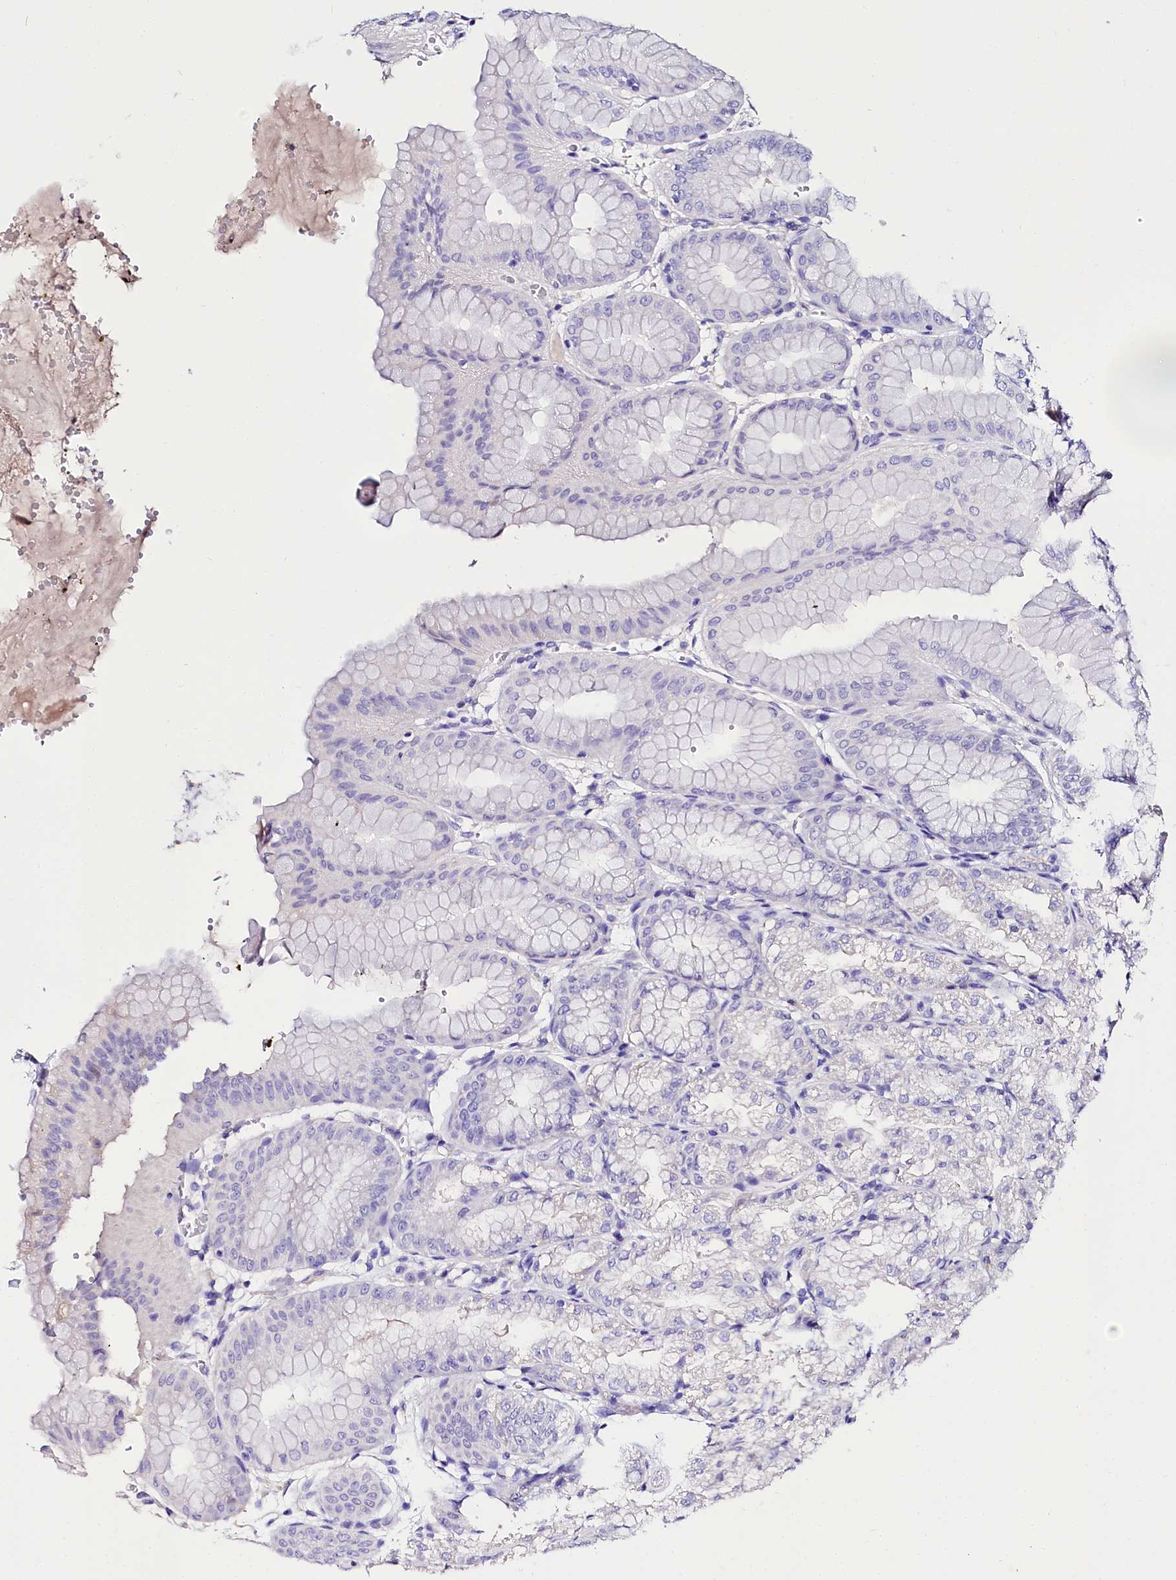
{"staining": {"intensity": "negative", "quantity": "none", "location": "none"}, "tissue": "stomach", "cell_type": "Glandular cells", "image_type": "normal", "snomed": [{"axis": "morphology", "description": "Normal tissue, NOS"}, {"axis": "topography", "description": "Stomach, lower"}], "caption": "Immunohistochemistry micrograph of unremarkable stomach stained for a protein (brown), which shows no staining in glandular cells. (Stains: DAB immunohistochemistry (IHC) with hematoxylin counter stain, Microscopy: brightfield microscopy at high magnification).", "gene": "A2ML1", "patient": {"sex": "male", "age": 71}}